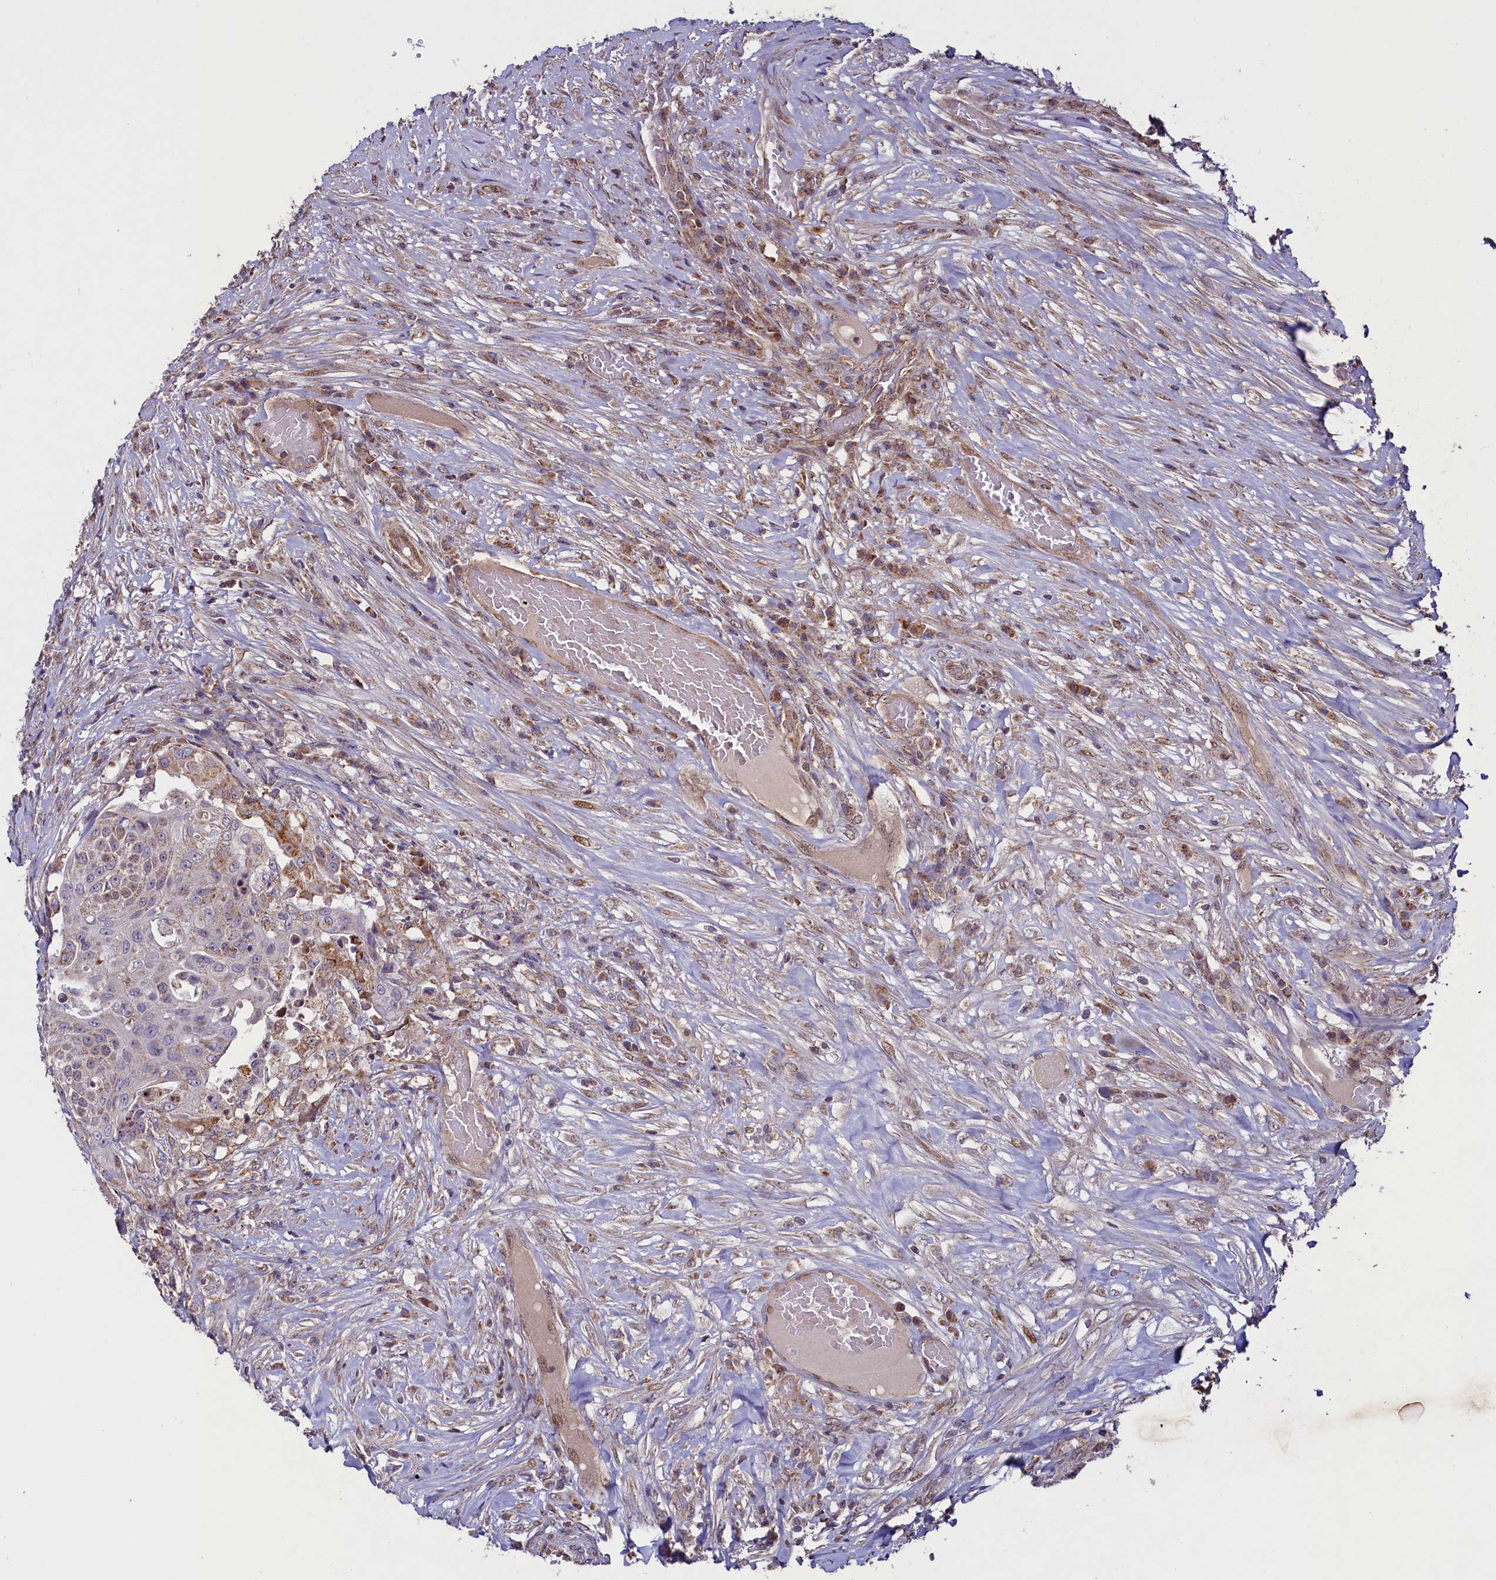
{"staining": {"intensity": "moderate", "quantity": "<25%", "location": "cytoplasmic/membranous"}, "tissue": "urothelial cancer", "cell_type": "Tumor cells", "image_type": "cancer", "snomed": [{"axis": "morphology", "description": "Urothelial carcinoma, High grade"}, {"axis": "topography", "description": "Urinary bladder"}], "caption": "An immunohistochemistry (IHC) image of neoplastic tissue is shown. Protein staining in brown shows moderate cytoplasmic/membranous positivity in urothelial cancer within tumor cells. (IHC, brightfield microscopy, high magnification).", "gene": "ZNF577", "patient": {"sex": "female", "age": 63}}